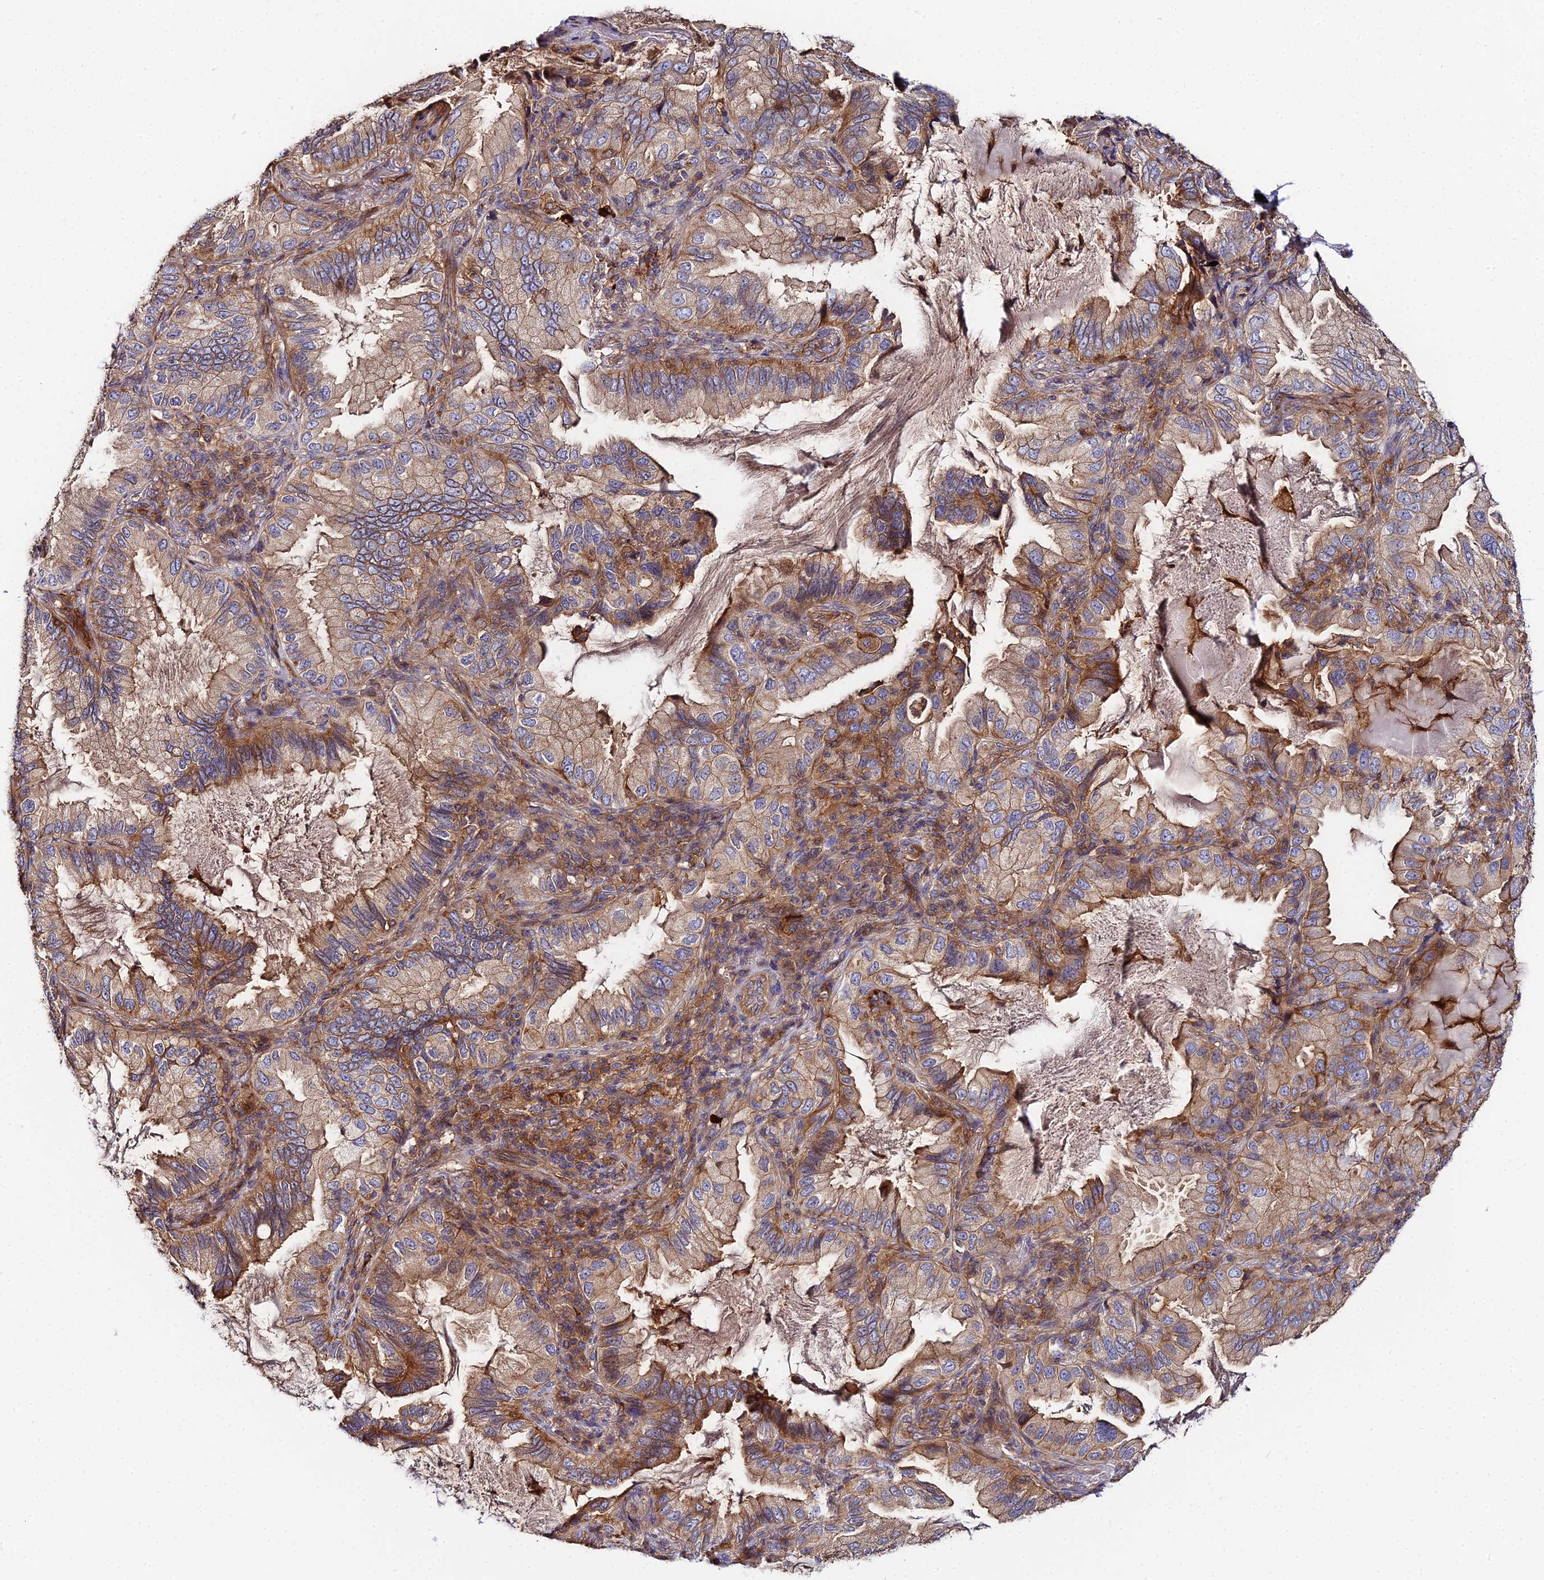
{"staining": {"intensity": "moderate", "quantity": "25%-75%", "location": "cytoplasmic/membranous"}, "tissue": "lung cancer", "cell_type": "Tumor cells", "image_type": "cancer", "snomed": [{"axis": "morphology", "description": "Adenocarcinoma, NOS"}, {"axis": "topography", "description": "Lung"}], "caption": "Lung adenocarcinoma stained with a brown dye demonstrates moderate cytoplasmic/membranous positive staining in about 25%-75% of tumor cells.", "gene": "GNG5B", "patient": {"sex": "female", "age": 69}}